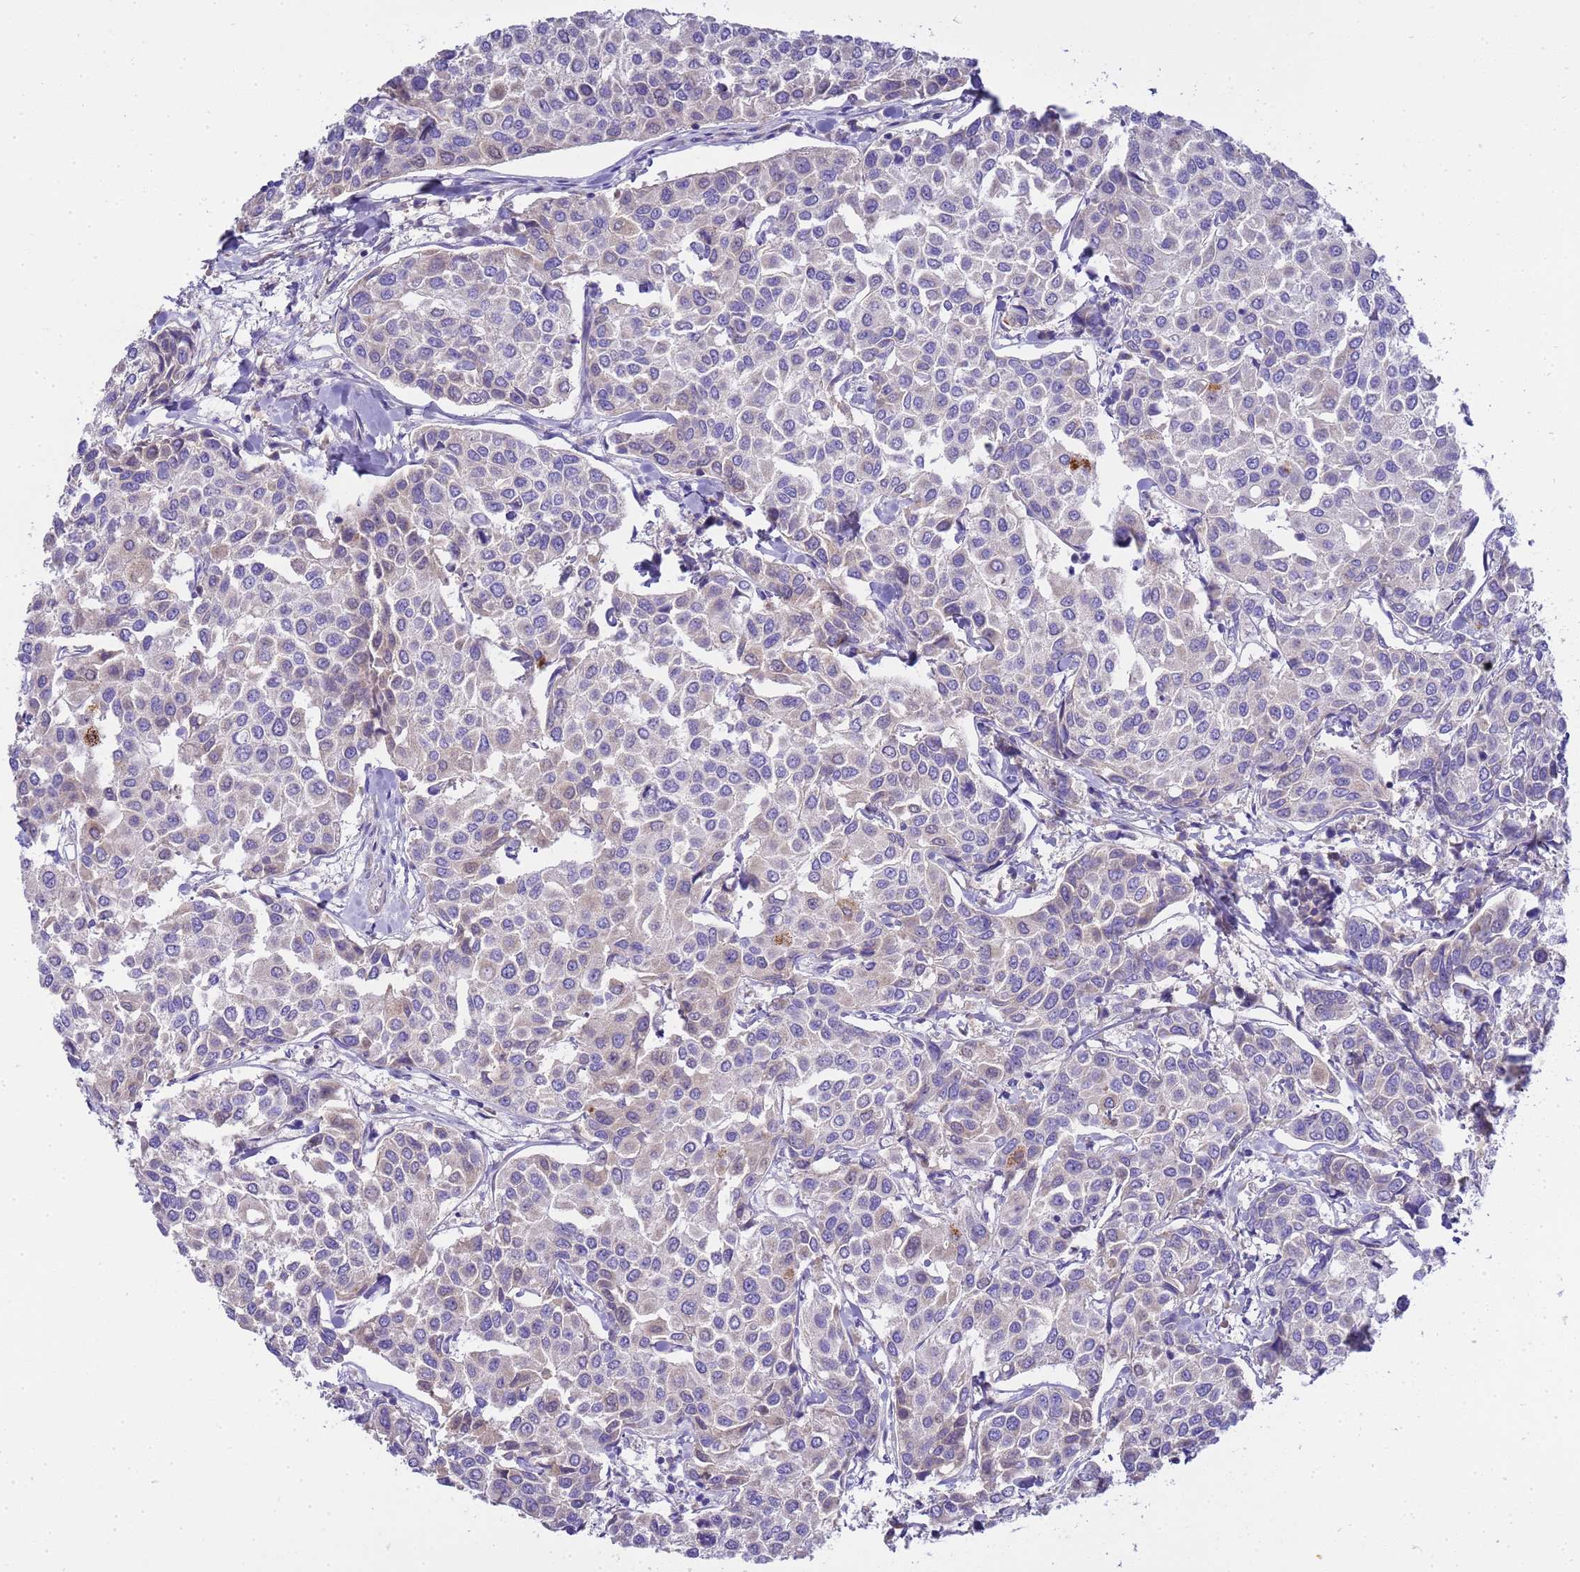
{"staining": {"intensity": "weak", "quantity": "<25%", "location": "cytoplasmic/membranous"}, "tissue": "breast cancer", "cell_type": "Tumor cells", "image_type": "cancer", "snomed": [{"axis": "morphology", "description": "Duct carcinoma"}, {"axis": "topography", "description": "Breast"}], "caption": "This is an IHC image of invasive ductal carcinoma (breast). There is no staining in tumor cells.", "gene": "RIPPLY2", "patient": {"sex": "female", "age": 55}}